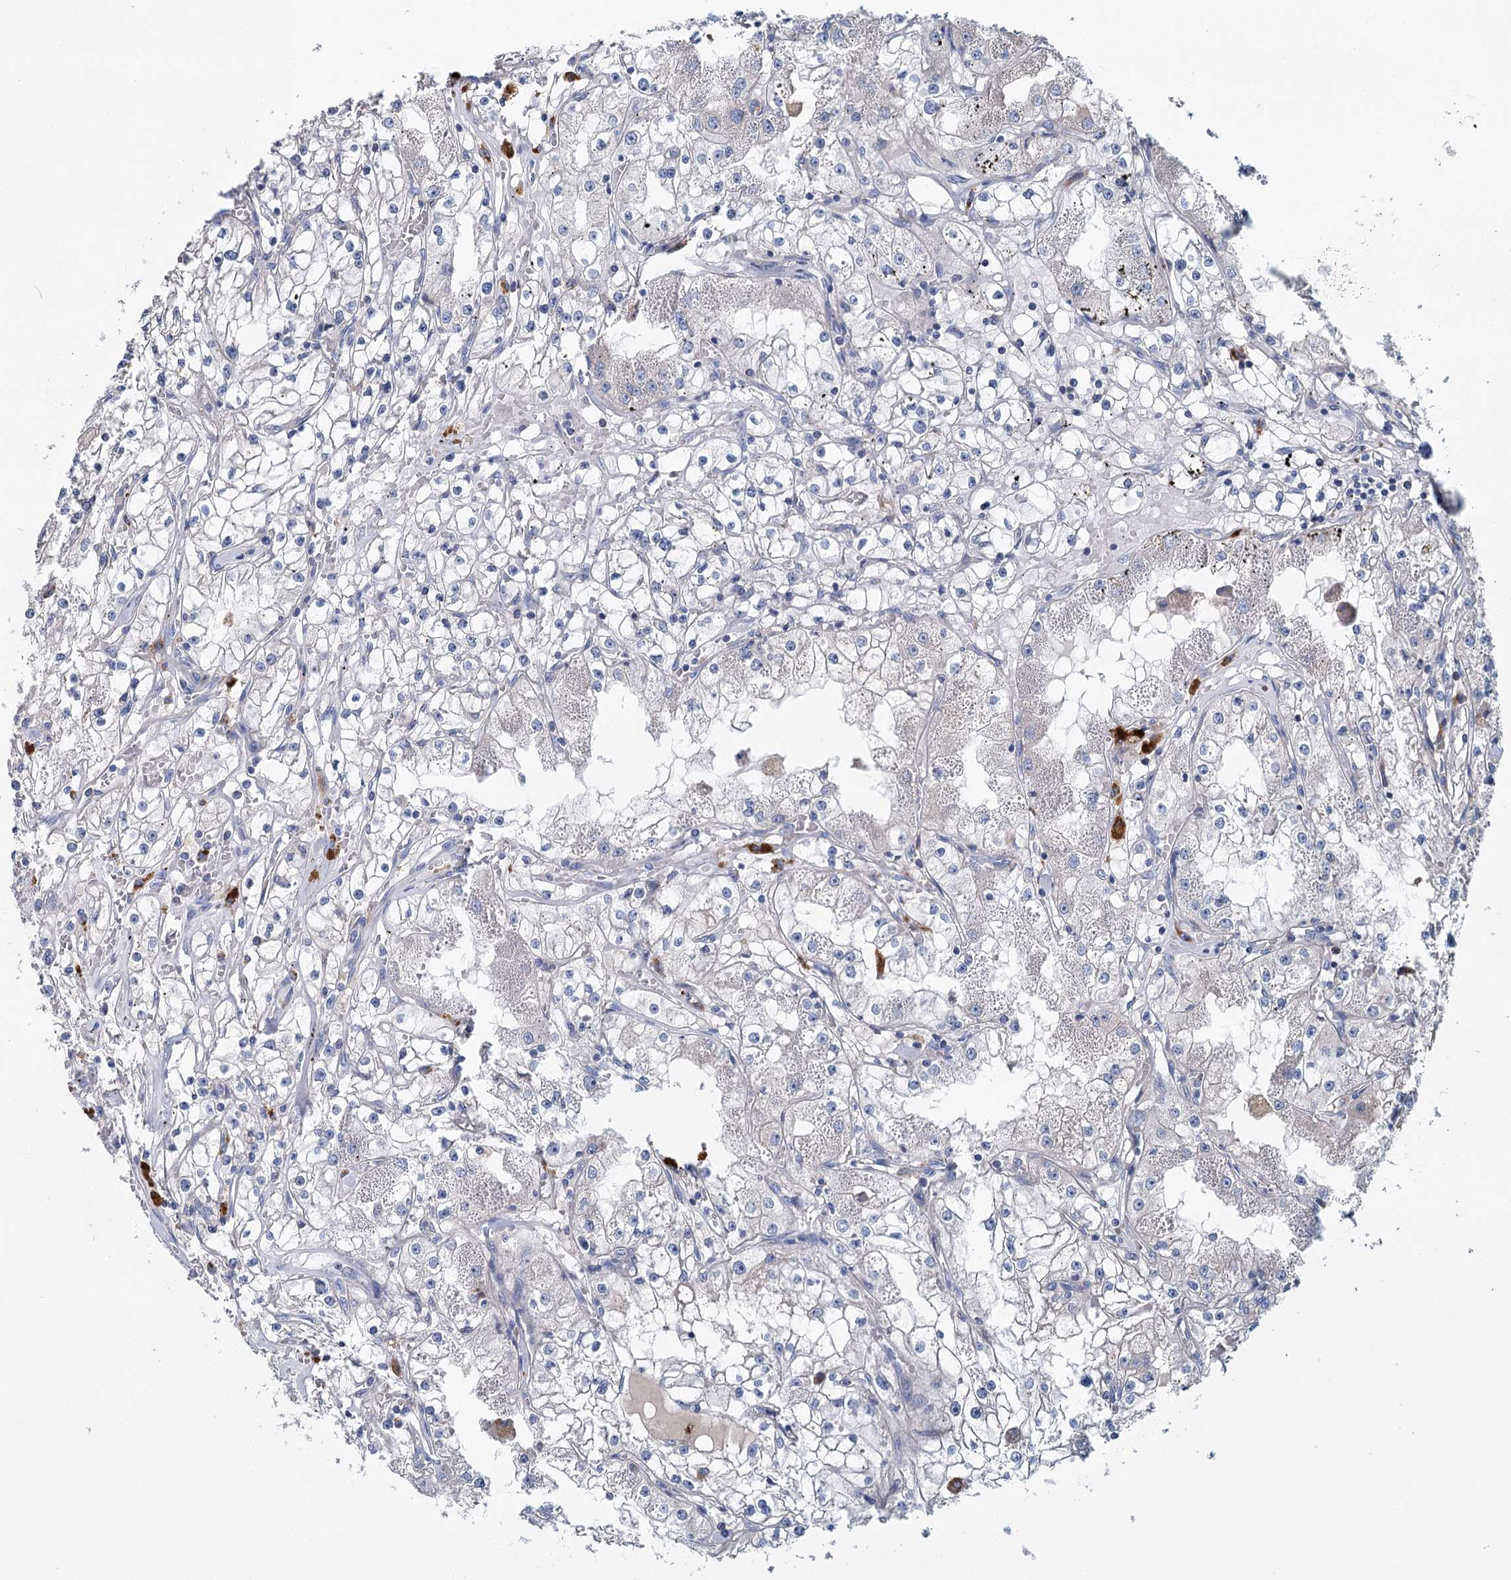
{"staining": {"intensity": "negative", "quantity": "none", "location": "none"}, "tissue": "renal cancer", "cell_type": "Tumor cells", "image_type": "cancer", "snomed": [{"axis": "morphology", "description": "Adenocarcinoma, NOS"}, {"axis": "topography", "description": "Kidney"}], "caption": "The micrograph demonstrates no staining of tumor cells in renal cancer.", "gene": "ANKRD16", "patient": {"sex": "male", "age": 56}}